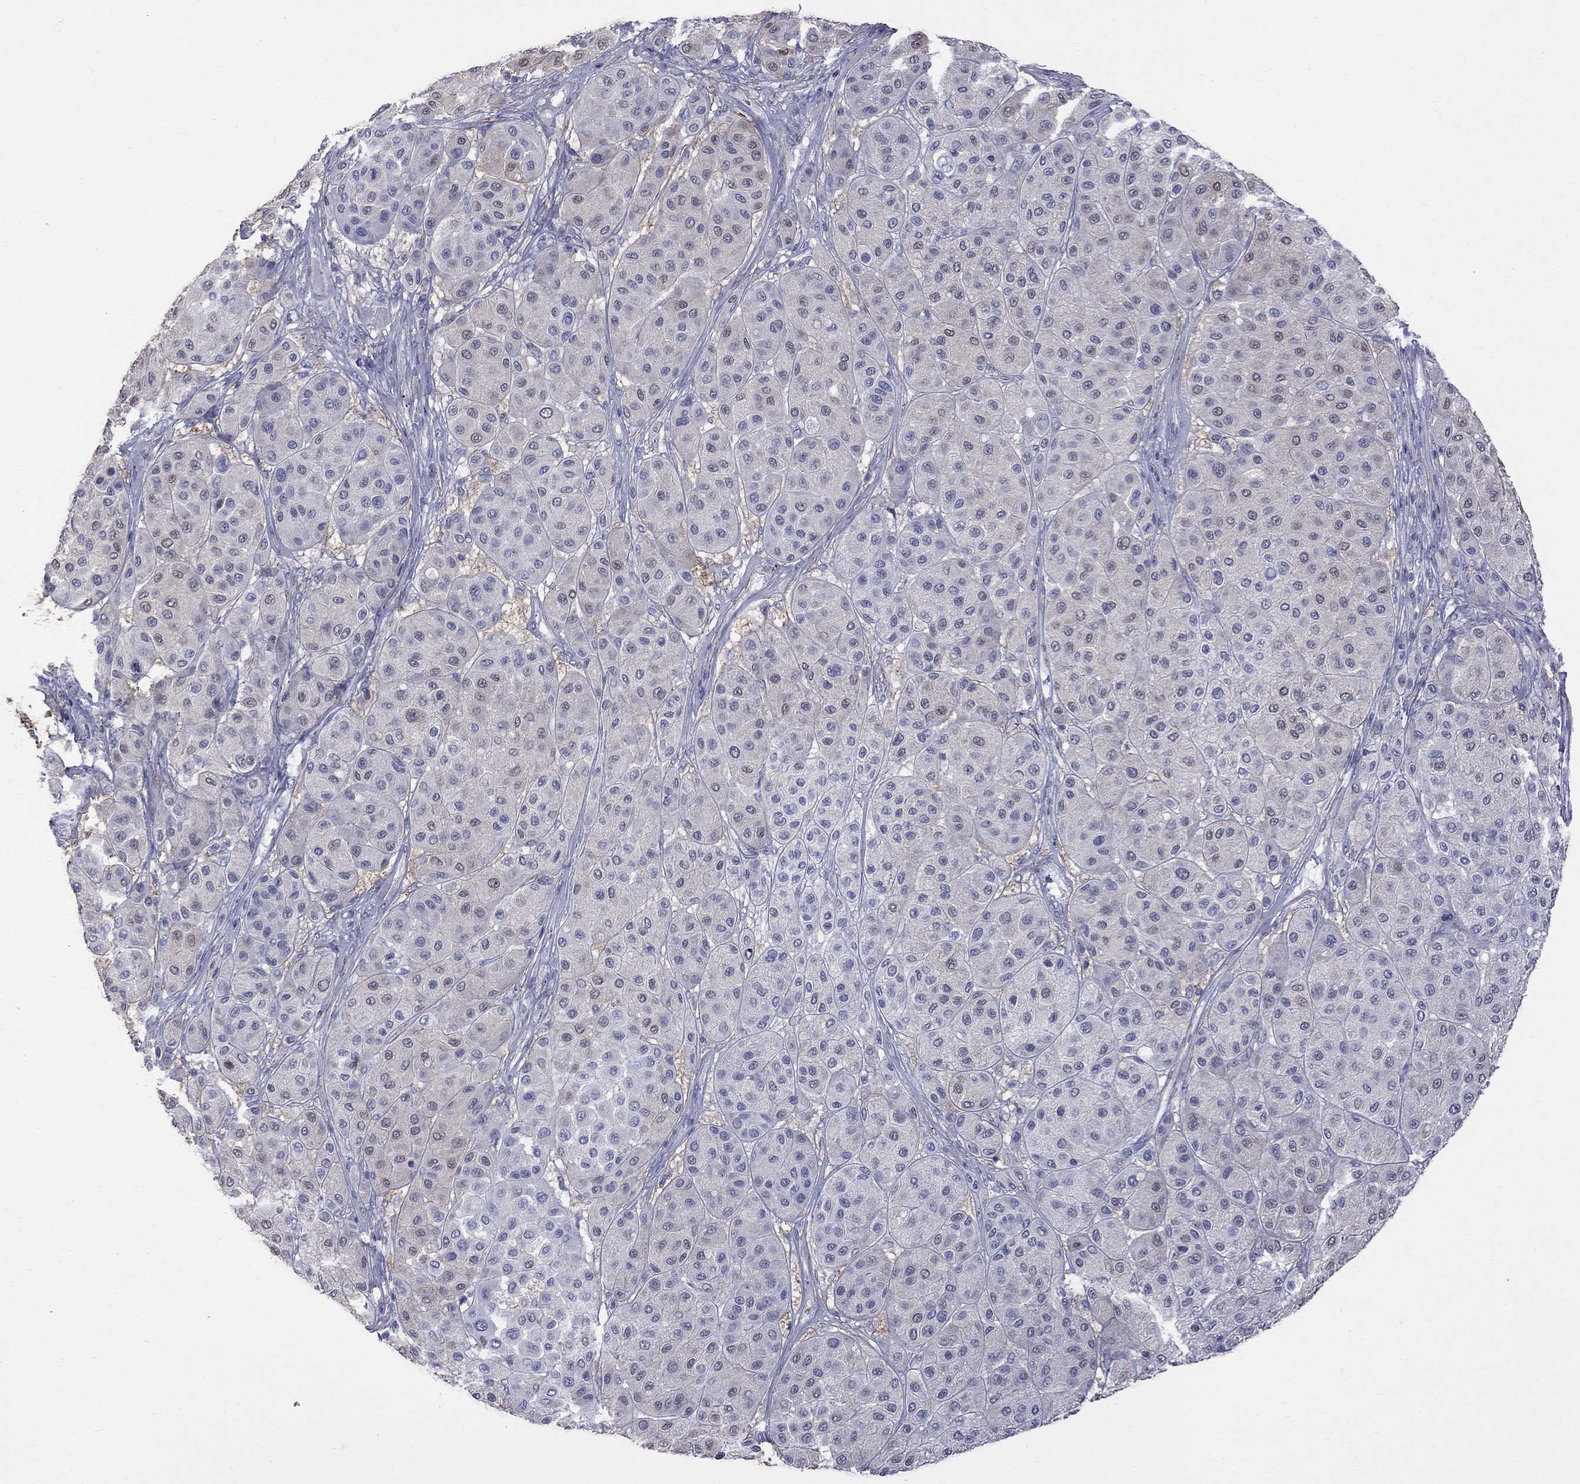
{"staining": {"intensity": "negative", "quantity": "none", "location": "none"}, "tissue": "melanoma", "cell_type": "Tumor cells", "image_type": "cancer", "snomed": [{"axis": "morphology", "description": "Malignant melanoma, Metastatic site"}, {"axis": "topography", "description": "Smooth muscle"}], "caption": "The immunohistochemistry (IHC) image has no significant positivity in tumor cells of melanoma tissue. (Stains: DAB (3,3'-diaminobenzidine) IHC with hematoxylin counter stain, Microscopy: brightfield microscopy at high magnification).", "gene": "S100A3", "patient": {"sex": "male", "age": 41}}